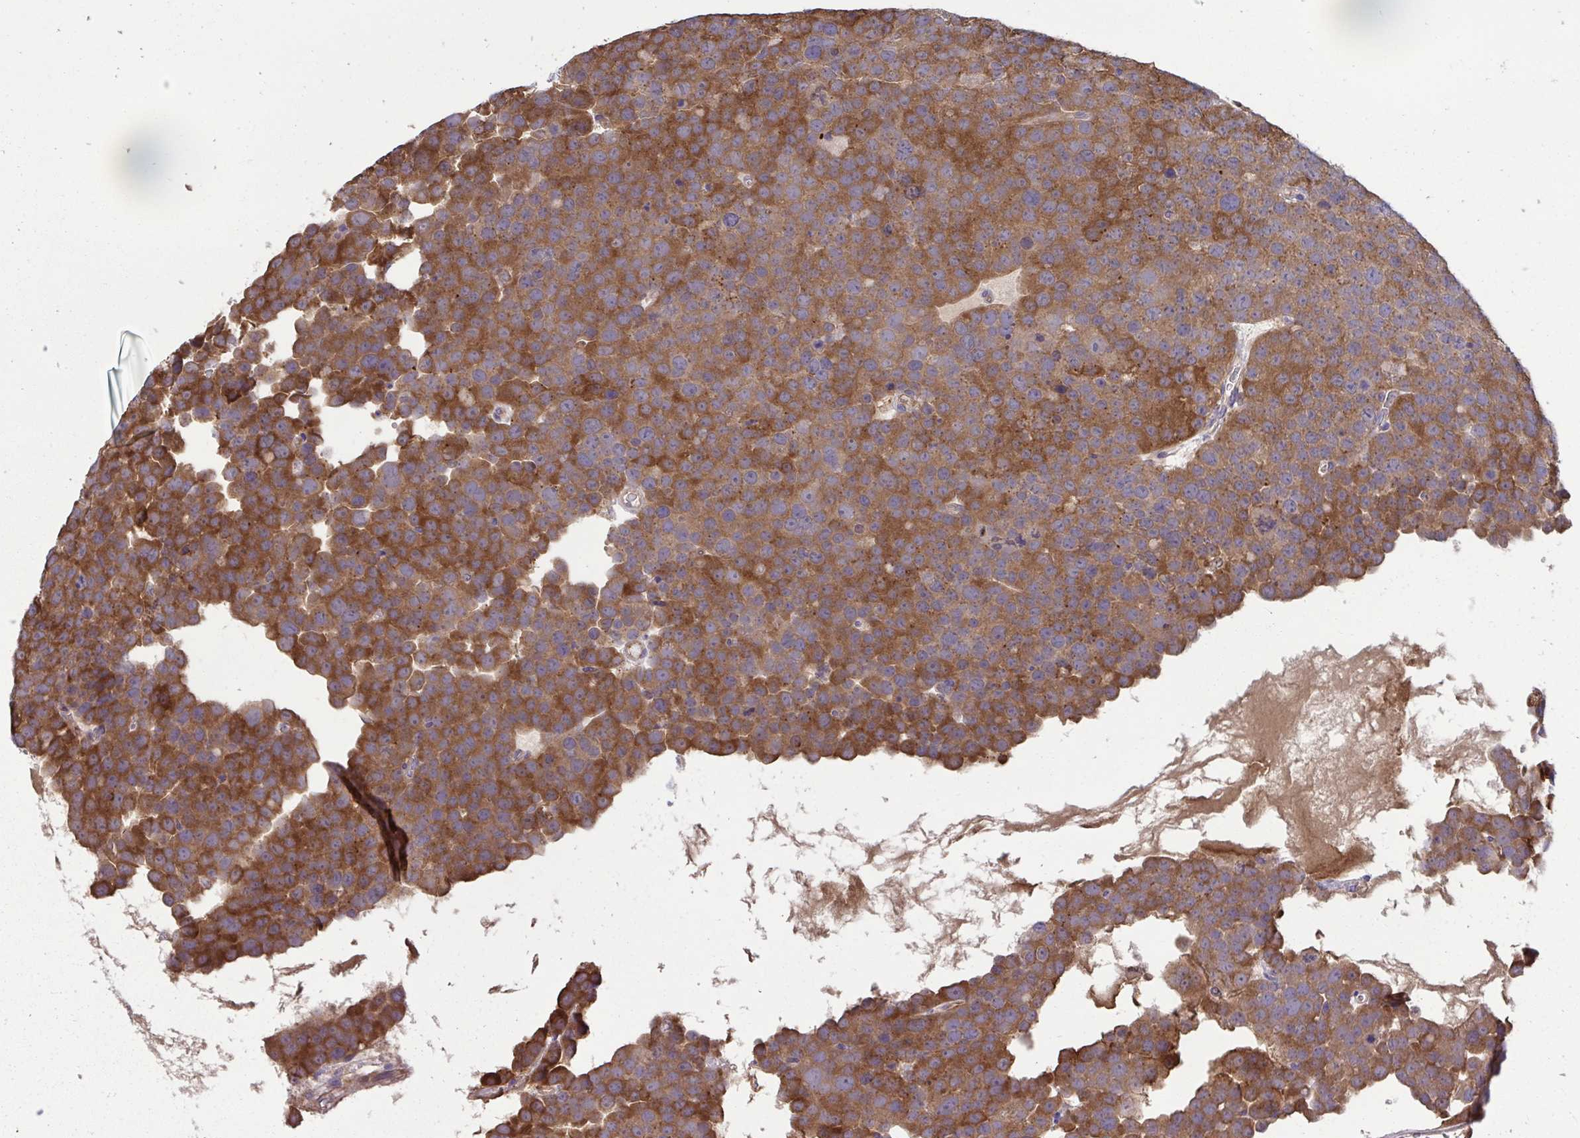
{"staining": {"intensity": "strong", "quantity": ">75%", "location": "cytoplasmic/membranous"}, "tissue": "testis cancer", "cell_type": "Tumor cells", "image_type": "cancer", "snomed": [{"axis": "morphology", "description": "Seminoma, NOS"}, {"axis": "topography", "description": "Testis"}], "caption": "Seminoma (testis) tissue shows strong cytoplasmic/membranous expression in about >75% of tumor cells, visualized by immunohistochemistry.", "gene": "IST1", "patient": {"sex": "male", "age": 71}}